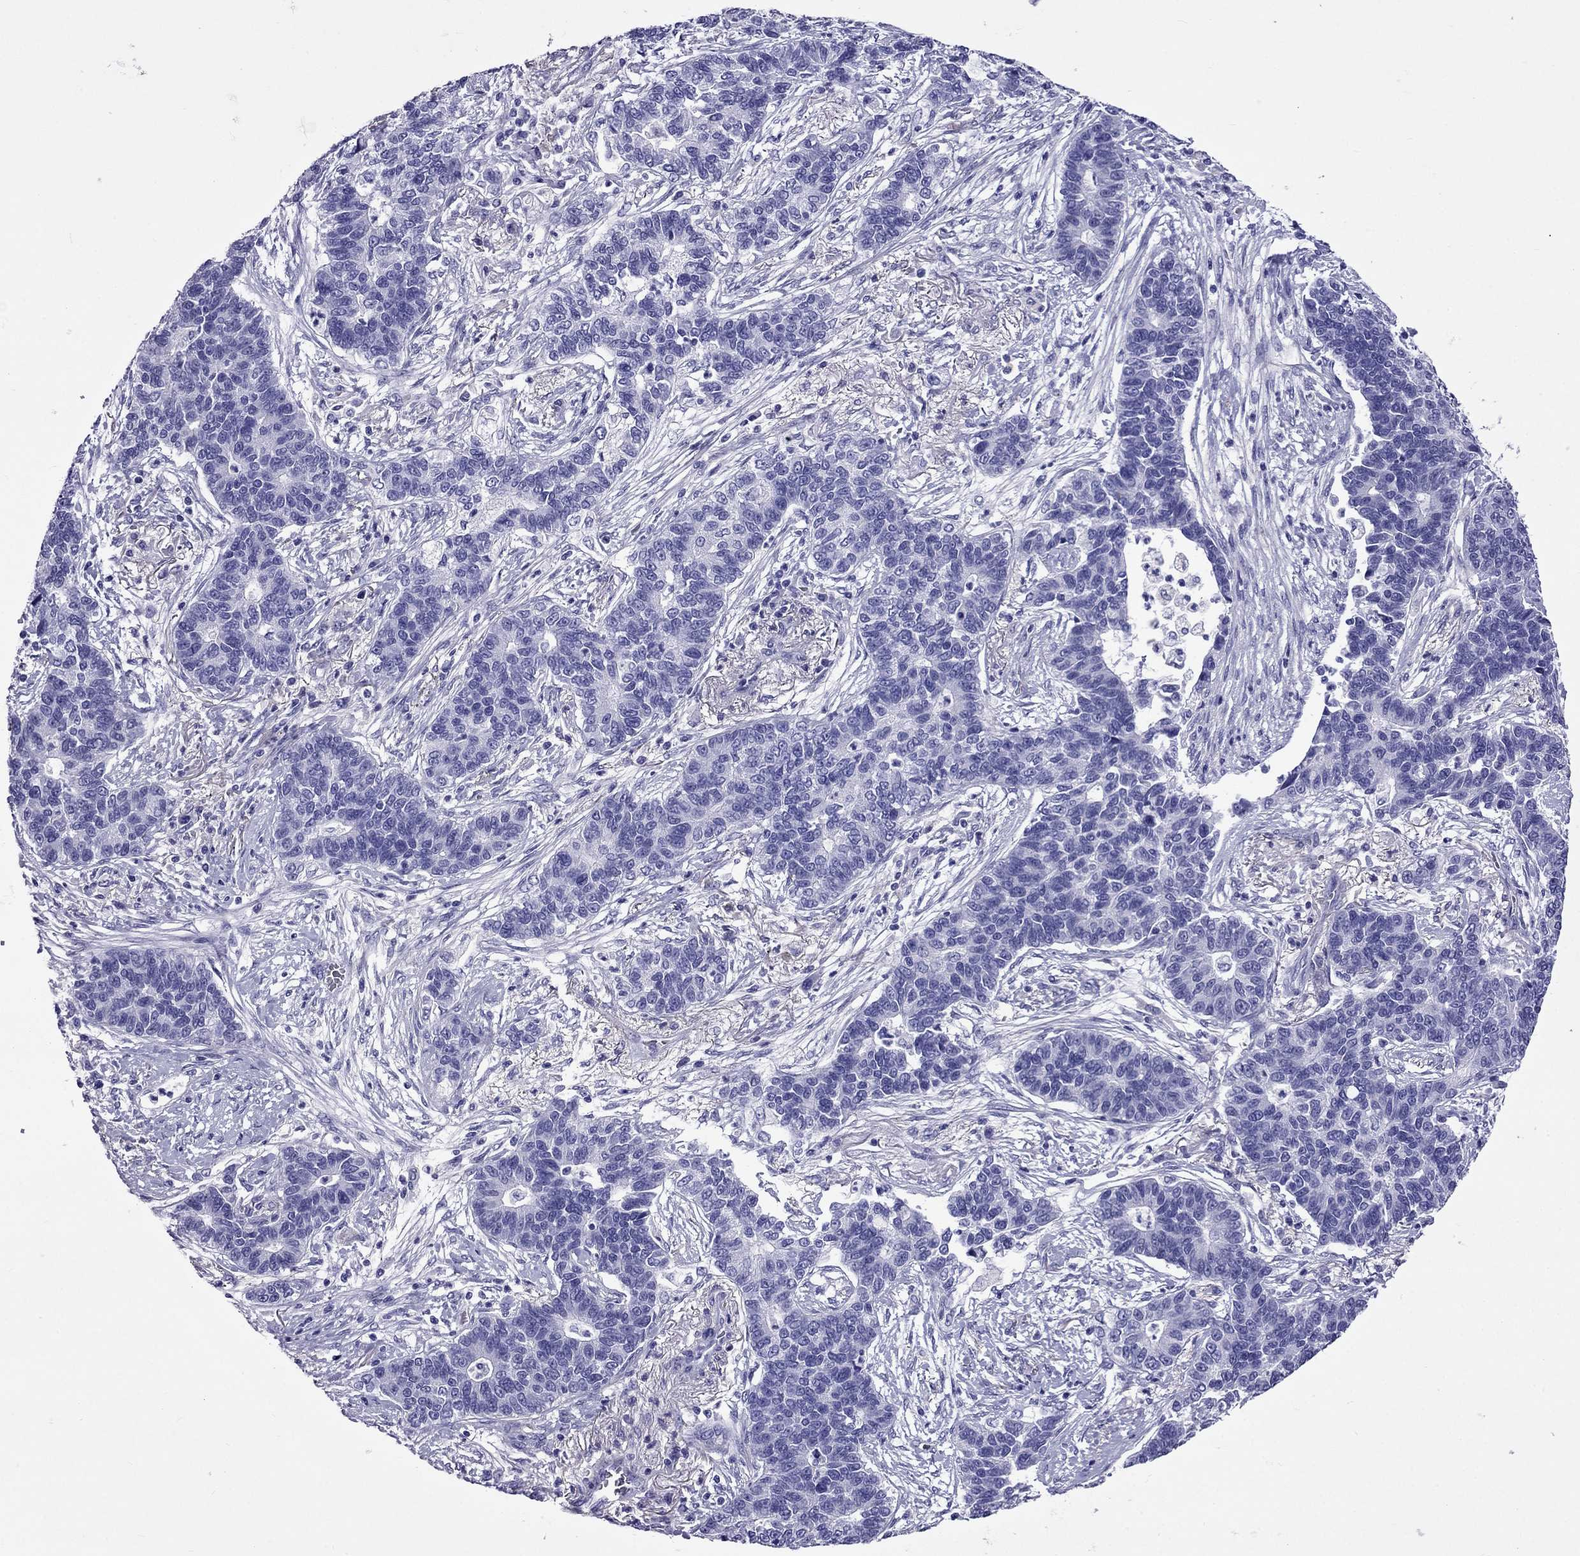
{"staining": {"intensity": "negative", "quantity": "none", "location": "none"}, "tissue": "lung cancer", "cell_type": "Tumor cells", "image_type": "cancer", "snomed": [{"axis": "morphology", "description": "Adenocarcinoma, NOS"}, {"axis": "topography", "description": "Lung"}], "caption": "This photomicrograph is of adenocarcinoma (lung) stained with IHC to label a protein in brown with the nuclei are counter-stained blue. There is no expression in tumor cells. (DAB IHC visualized using brightfield microscopy, high magnification).", "gene": "ARR3", "patient": {"sex": "female", "age": 57}}